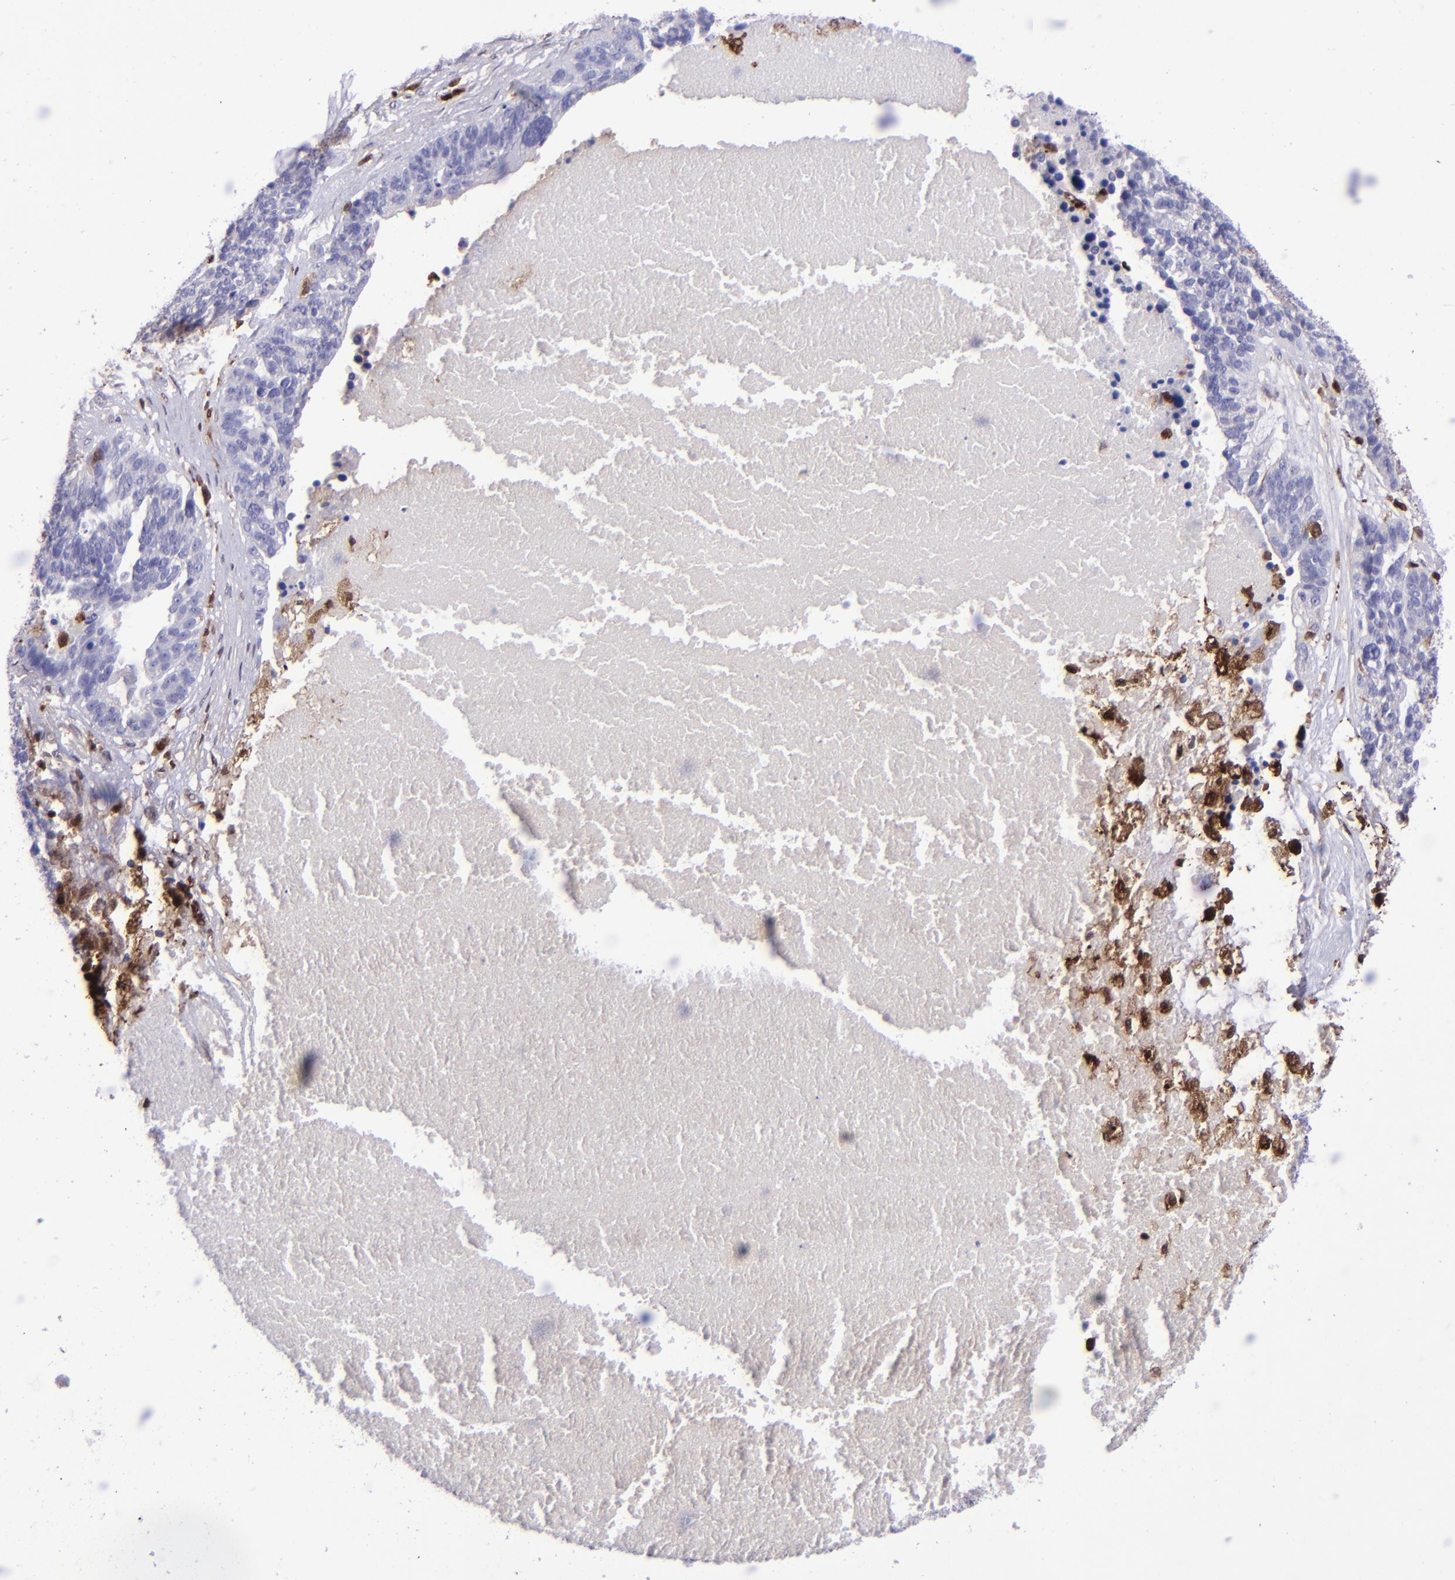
{"staining": {"intensity": "negative", "quantity": "none", "location": "none"}, "tissue": "ovarian cancer", "cell_type": "Tumor cells", "image_type": "cancer", "snomed": [{"axis": "morphology", "description": "Cystadenocarcinoma, serous, NOS"}, {"axis": "topography", "description": "Ovary"}], "caption": "Immunohistochemistry image of neoplastic tissue: ovarian cancer stained with DAB (3,3'-diaminobenzidine) reveals no significant protein positivity in tumor cells. (Immunohistochemistry (ihc), brightfield microscopy, high magnification).", "gene": "TYMP", "patient": {"sex": "female", "age": 59}}